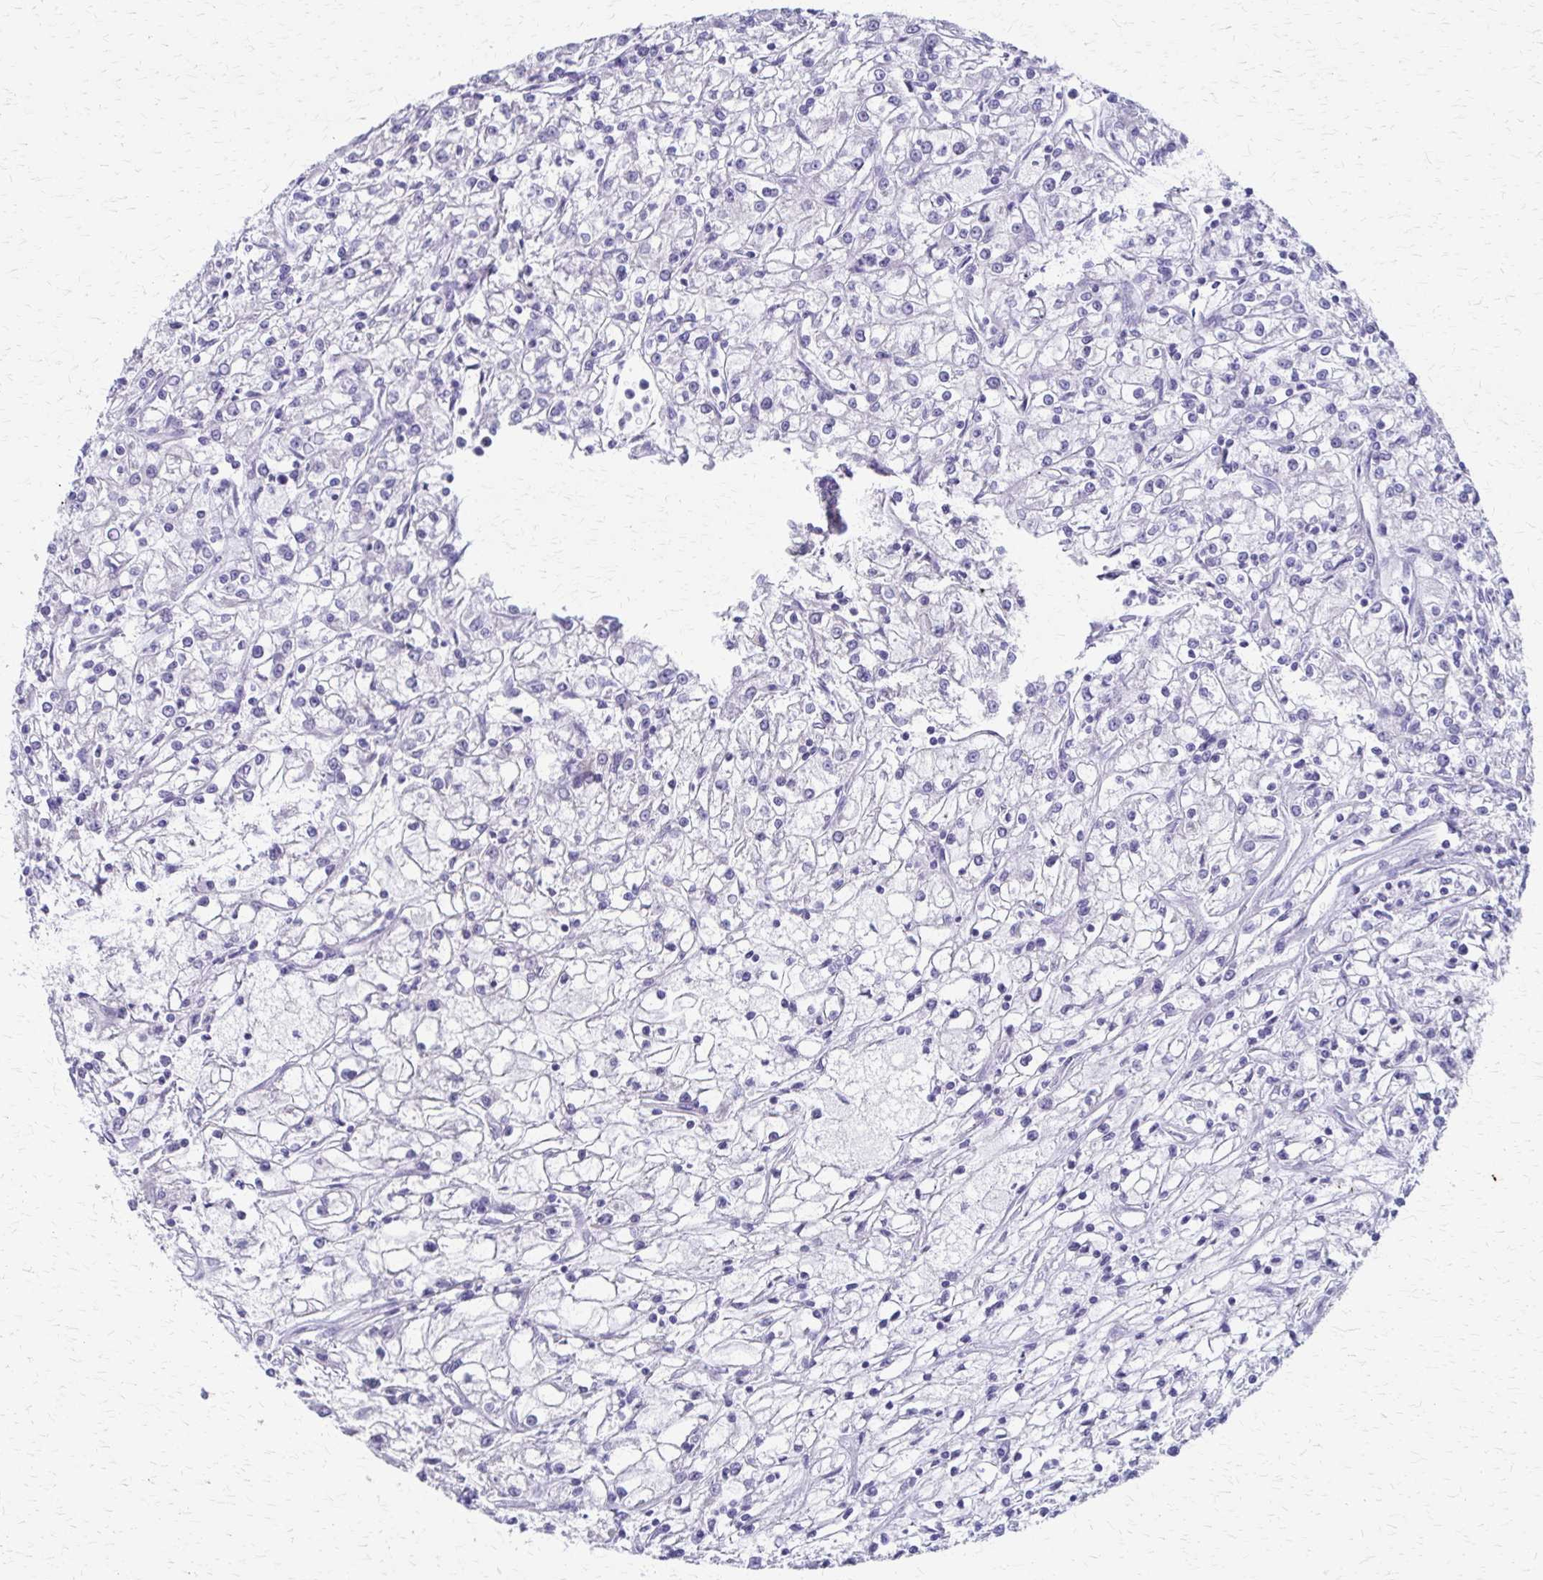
{"staining": {"intensity": "negative", "quantity": "none", "location": "none"}, "tissue": "renal cancer", "cell_type": "Tumor cells", "image_type": "cancer", "snomed": [{"axis": "morphology", "description": "Adenocarcinoma, NOS"}, {"axis": "topography", "description": "Kidney"}], "caption": "This is an IHC histopathology image of human renal cancer. There is no positivity in tumor cells.", "gene": "ZSCAN5B", "patient": {"sex": "female", "age": 59}}